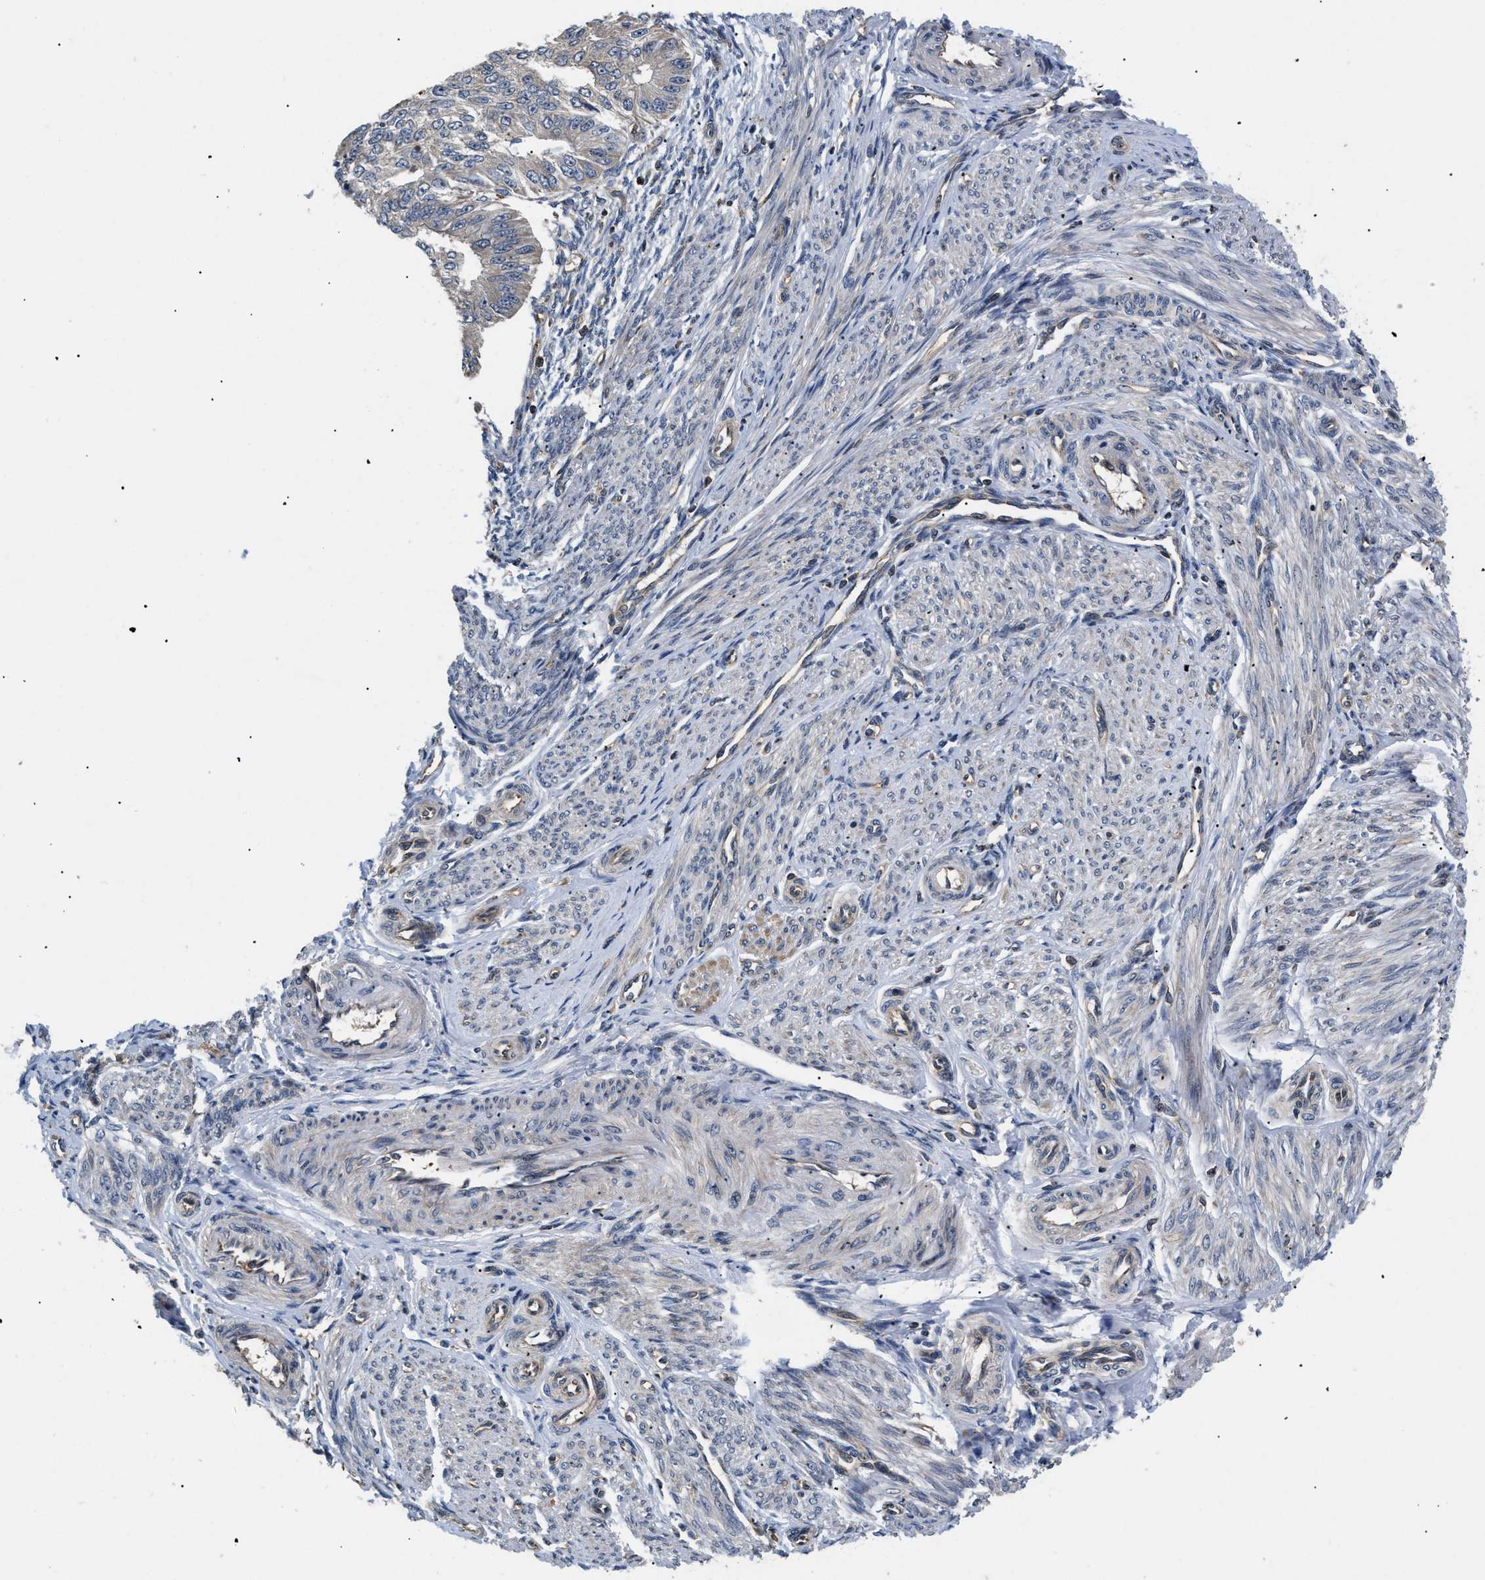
{"staining": {"intensity": "negative", "quantity": "none", "location": "none"}, "tissue": "endometrial cancer", "cell_type": "Tumor cells", "image_type": "cancer", "snomed": [{"axis": "morphology", "description": "Adenocarcinoma, NOS"}, {"axis": "topography", "description": "Endometrium"}], "caption": "Immunohistochemistry (IHC) of endometrial cancer (adenocarcinoma) demonstrates no positivity in tumor cells.", "gene": "HMGCR", "patient": {"sex": "female", "age": 32}}